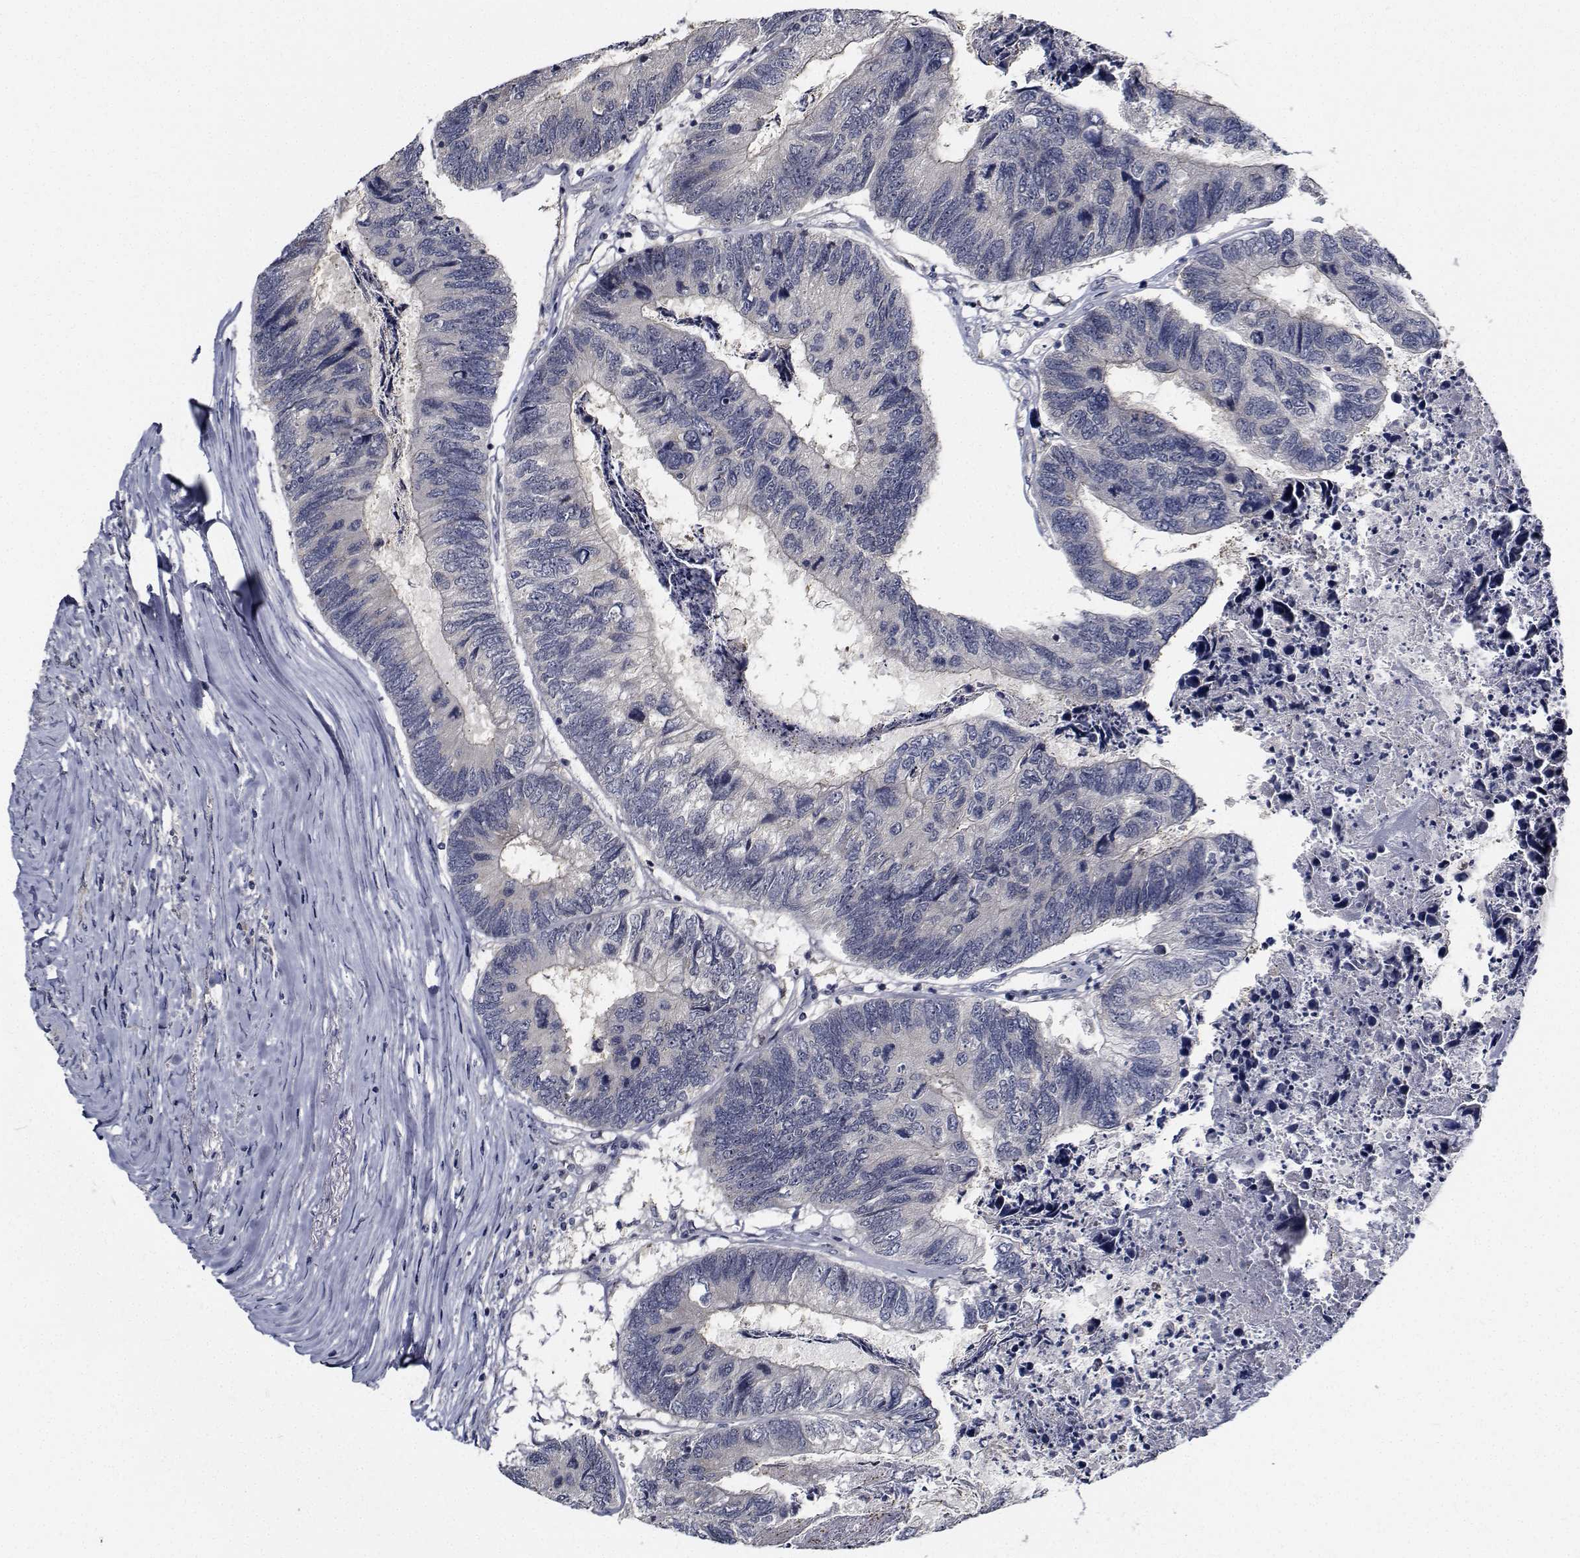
{"staining": {"intensity": "negative", "quantity": "none", "location": "none"}, "tissue": "colorectal cancer", "cell_type": "Tumor cells", "image_type": "cancer", "snomed": [{"axis": "morphology", "description": "Adenocarcinoma, NOS"}, {"axis": "topography", "description": "Colon"}], "caption": "A high-resolution histopathology image shows immunohistochemistry staining of colorectal cancer (adenocarcinoma), which reveals no significant expression in tumor cells. (DAB IHC with hematoxylin counter stain).", "gene": "NVL", "patient": {"sex": "female", "age": 67}}